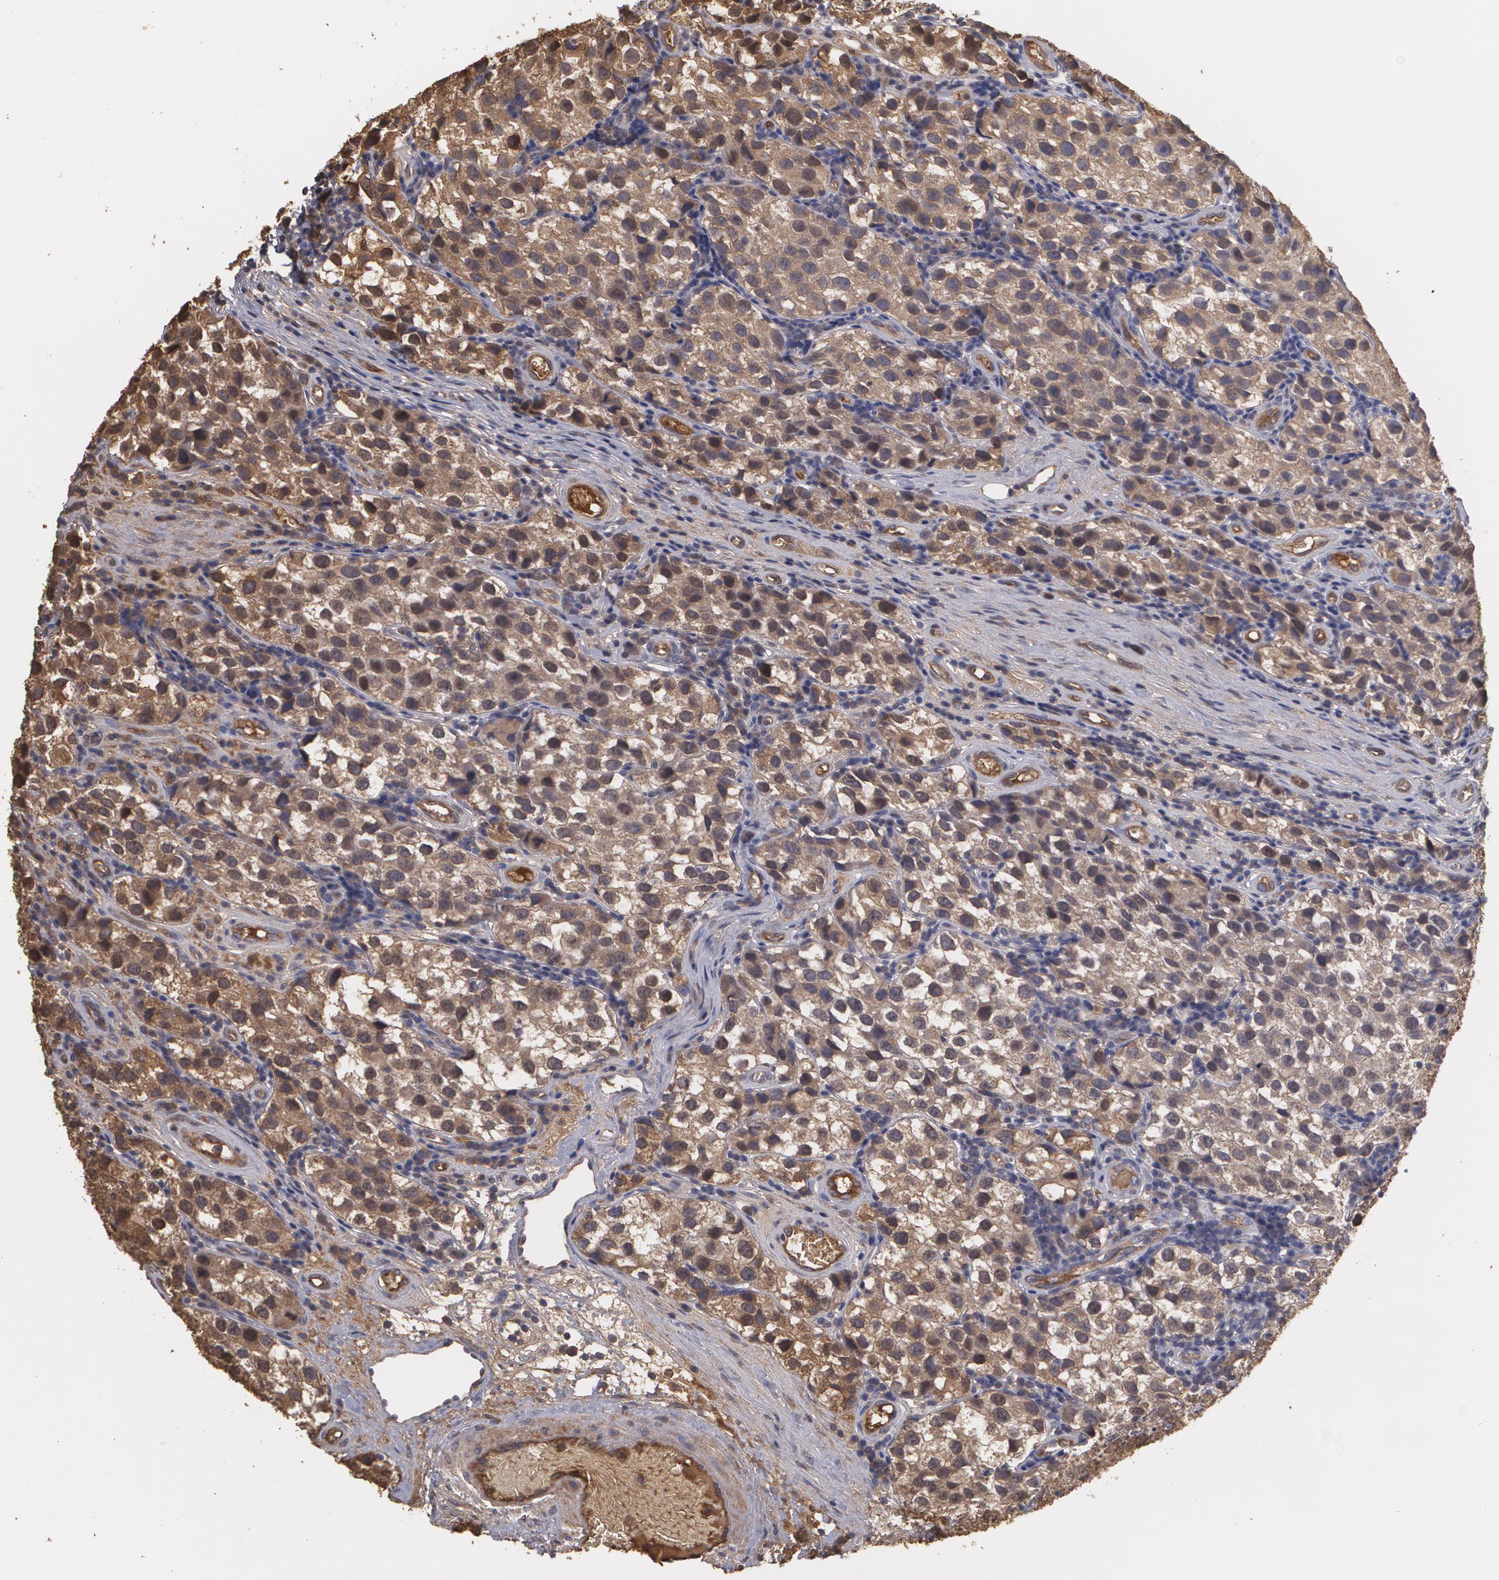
{"staining": {"intensity": "moderate", "quantity": ">75%", "location": "cytoplasmic/membranous"}, "tissue": "testis cancer", "cell_type": "Tumor cells", "image_type": "cancer", "snomed": [{"axis": "morphology", "description": "Seminoma, NOS"}, {"axis": "topography", "description": "Testis"}], "caption": "A brown stain labels moderate cytoplasmic/membranous expression of a protein in human testis seminoma tumor cells.", "gene": "PON1", "patient": {"sex": "male", "age": 39}}